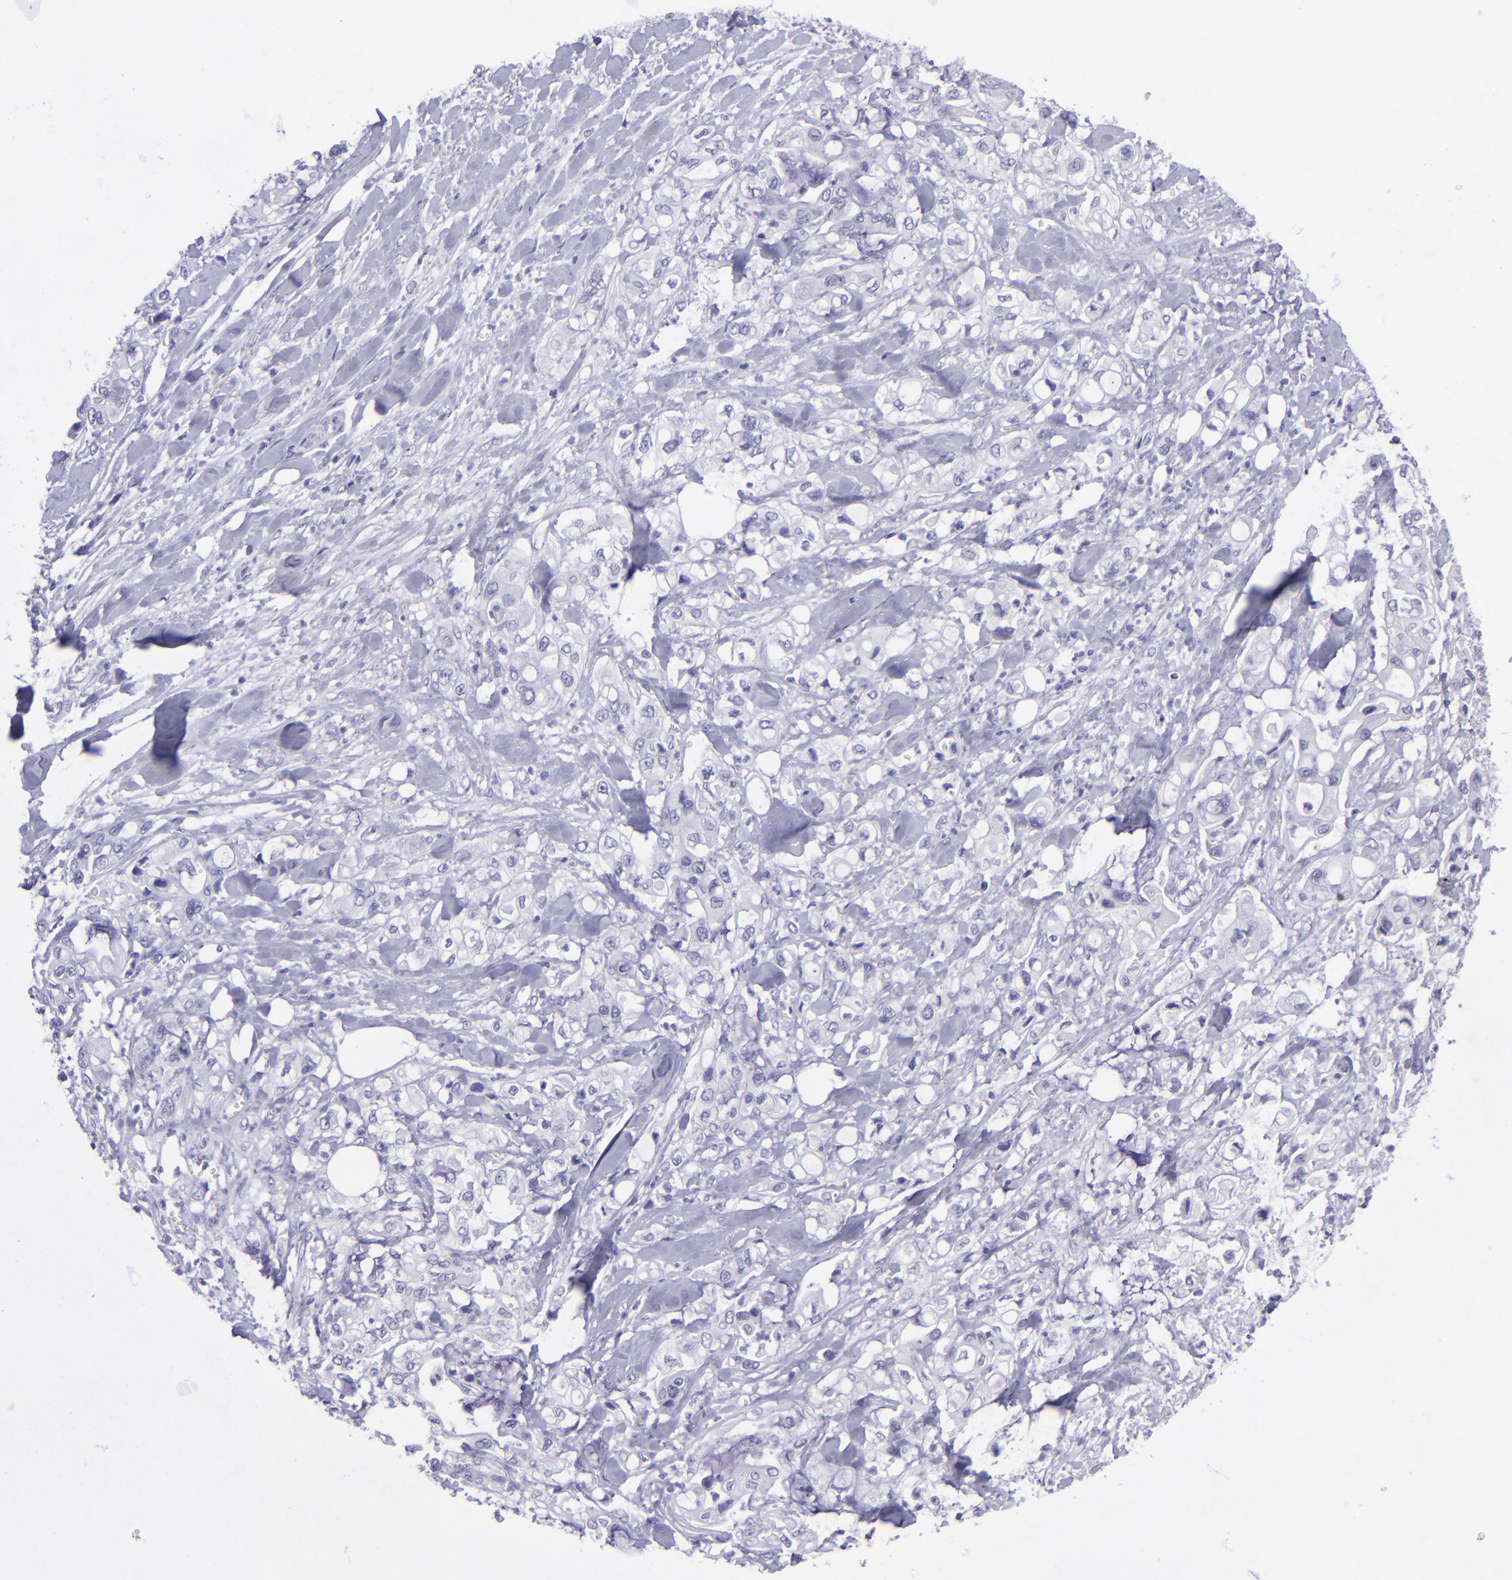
{"staining": {"intensity": "negative", "quantity": "none", "location": "none"}, "tissue": "pancreatic cancer", "cell_type": "Tumor cells", "image_type": "cancer", "snomed": [{"axis": "morphology", "description": "Adenocarcinoma, NOS"}, {"axis": "topography", "description": "Pancreas"}], "caption": "Immunohistochemical staining of pancreatic cancer (adenocarcinoma) displays no significant positivity in tumor cells.", "gene": "POU2F2", "patient": {"sex": "male", "age": 70}}